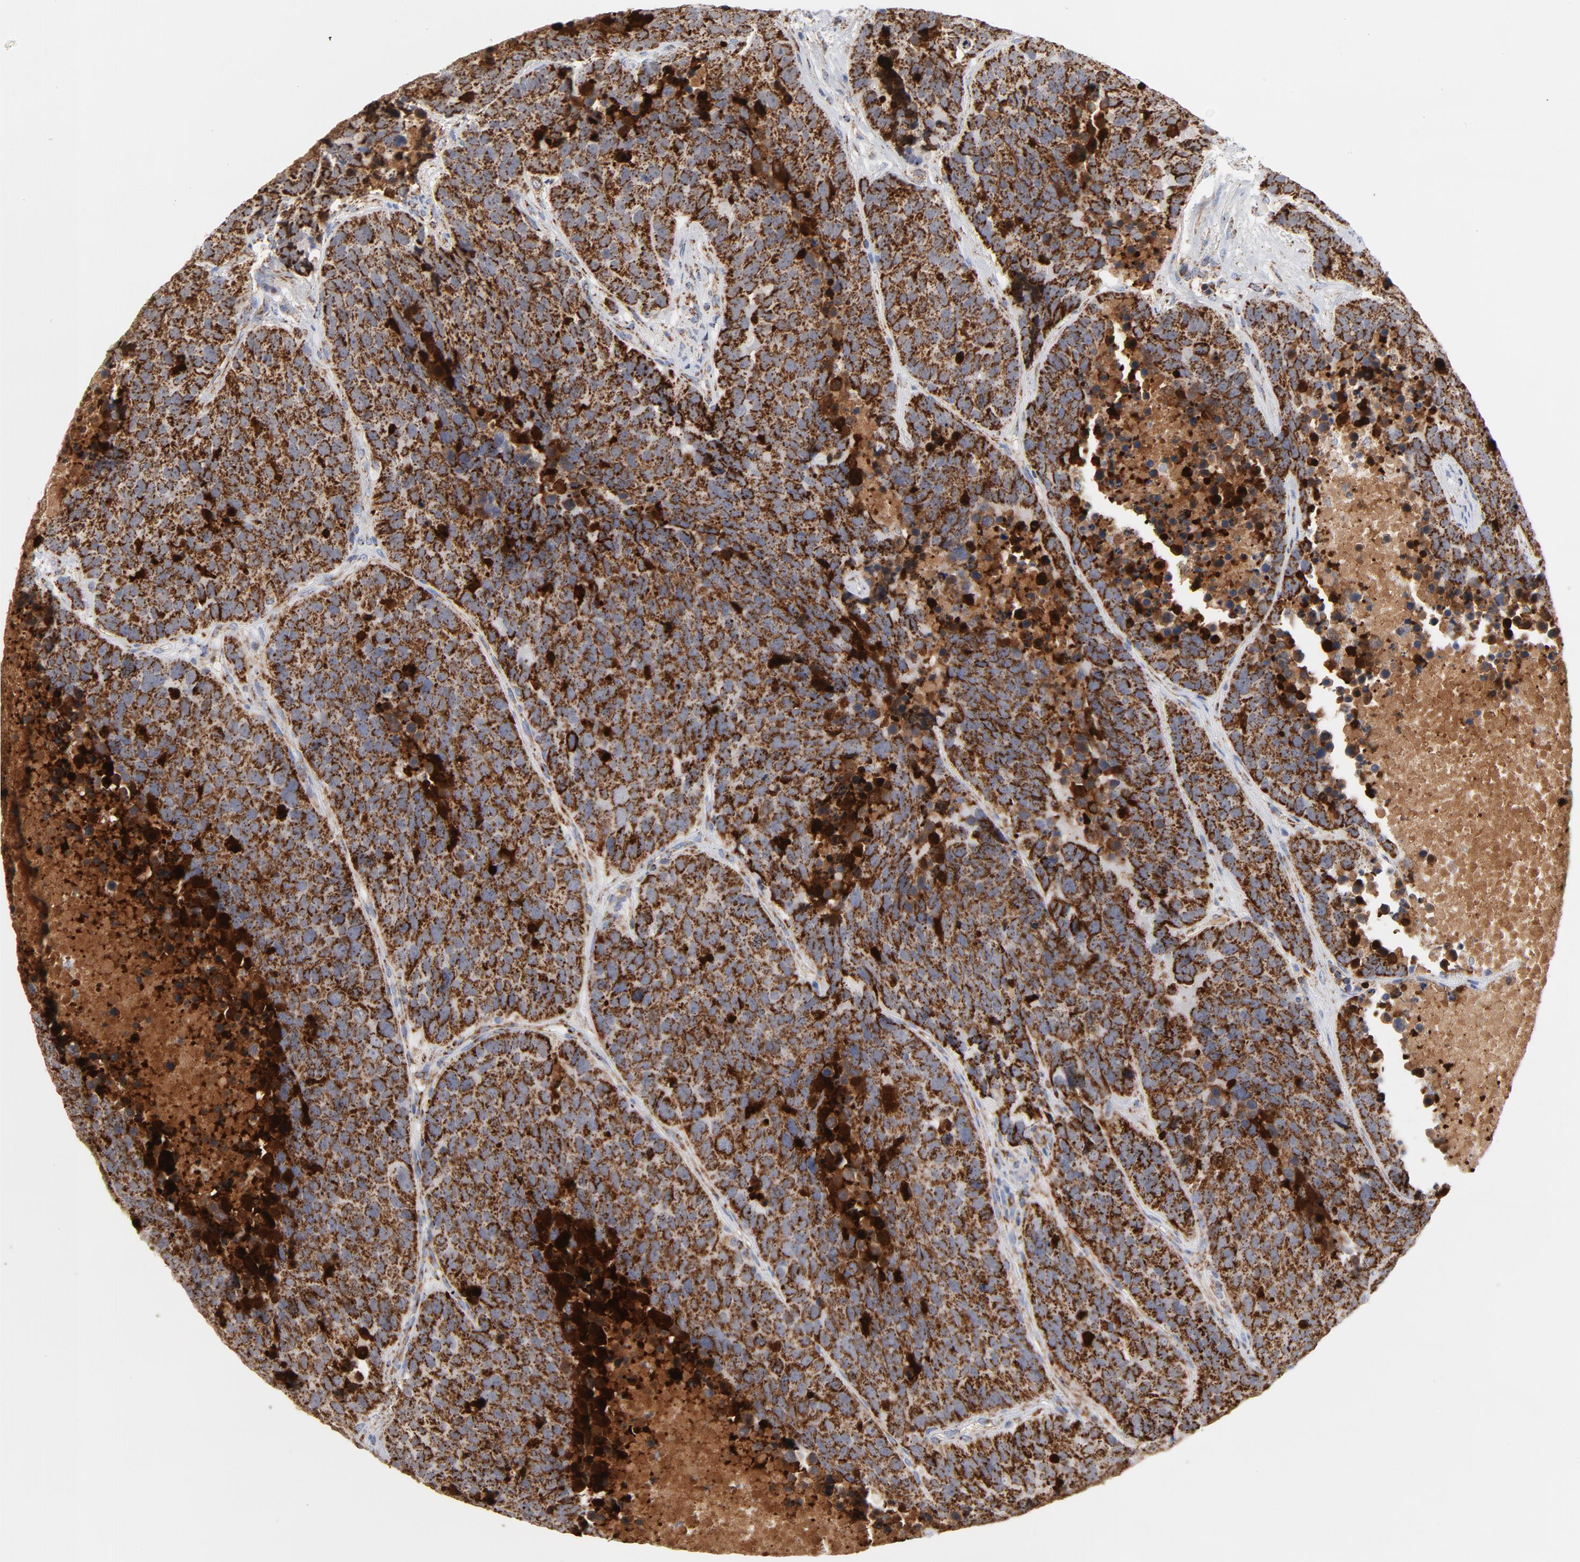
{"staining": {"intensity": "strong", "quantity": ">75%", "location": "cytoplasmic/membranous"}, "tissue": "carcinoid", "cell_type": "Tumor cells", "image_type": "cancer", "snomed": [{"axis": "morphology", "description": "Carcinoid, malignant, NOS"}, {"axis": "topography", "description": "Lung"}], "caption": "A brown stain highlights strong cytoplasmic/membranous positivity of a protein in human carcinoid (malignant) tumor cells.", "gene": "DIABLO", "patient": {"sex": "male", "age": 60}}